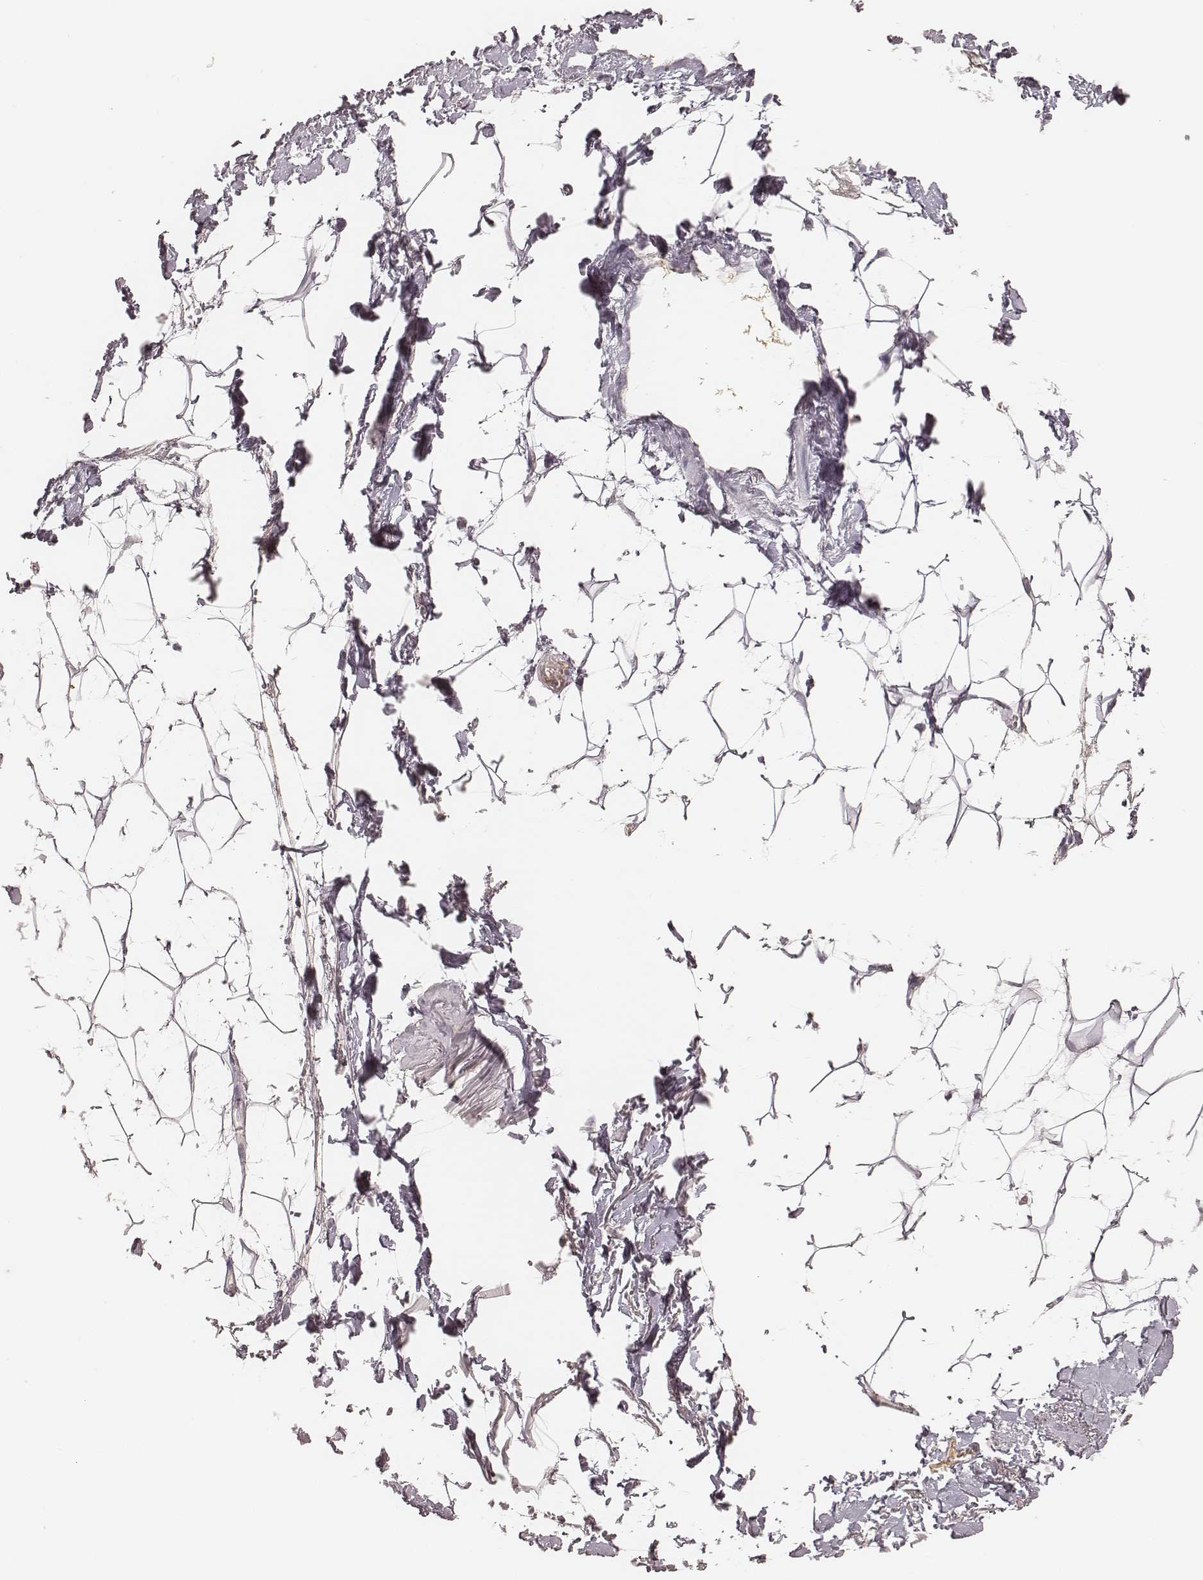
{"staining": {"intensity": "negative", "quantity": "none", "location": "none"}, "tissue": "adipose tissue", "cell_type": "Adipocytes", "image_type": "normal", "snomed": [{"axis": "morphology", "description": "Normal tissue, NOS"}, {"axis": "topography", "description": "Anal"}, {"axis": "topography", "description": "Peripheral nerve tissue"}], "caption": "IHC of normal adipose tissue exhibits no expression in adipocytes.", "gene": "MSX1", "patient": {"sex": "male", "age": 78}}